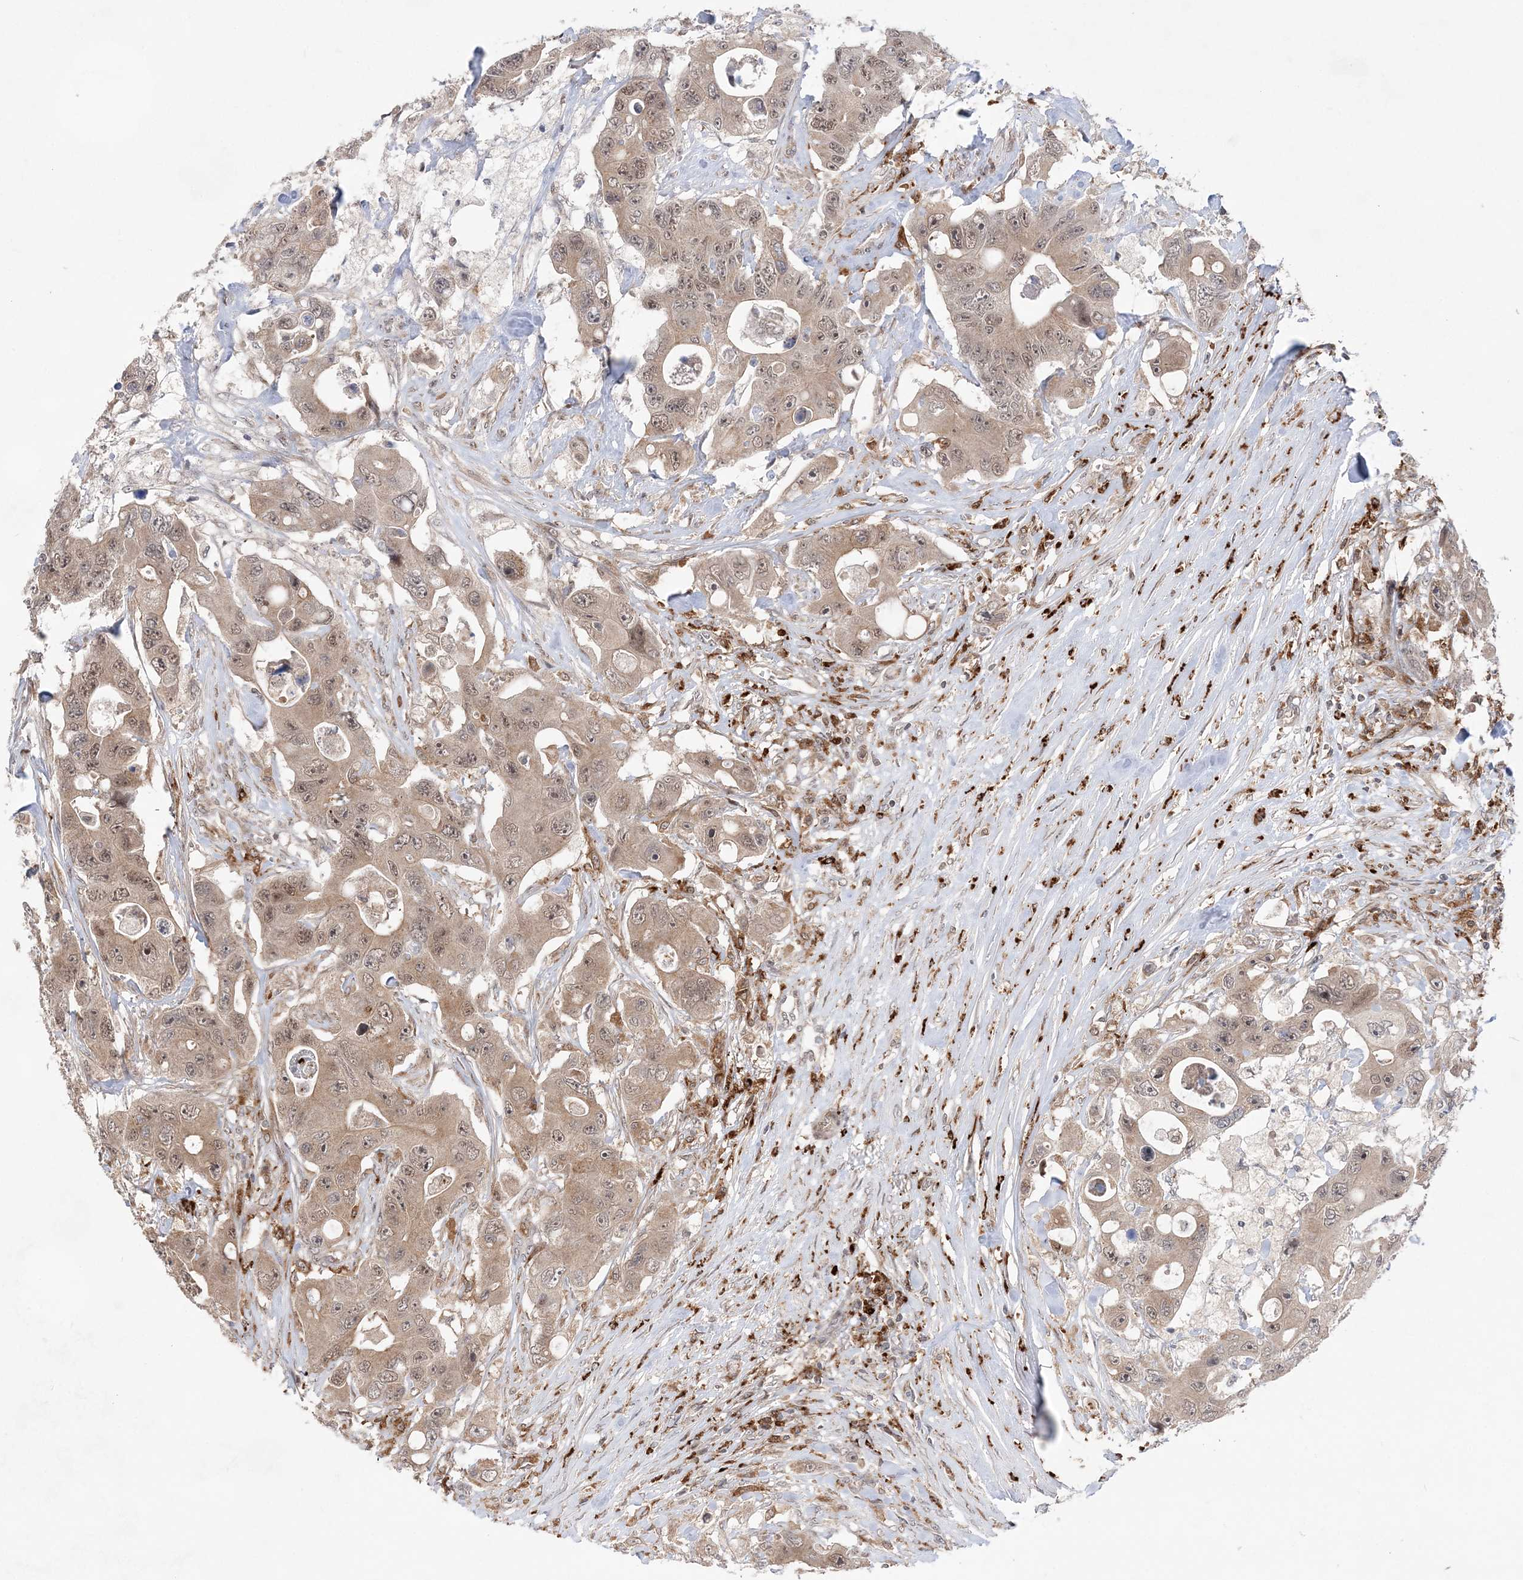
{"staining": {"intensity": "weak", "quantity": "25%-75%", "location": "cytoplasmic/membranous,nuclear"}, "tissue": "colorectal cancer", "cell_type": "Tumor cells", "image_type": "cancer", "snomed": [{"axis": "morphology", "description": "Adenocarcinoma, NOS"}, {"axis": "topography", "description": "Colon"}], "caption": "Immunohistochemistry image of neoplastic tissue: adenocarcinoma (colorectal) stained using IHC reveals low levels of weak protein expression localized specifically in the cytoplasmic/membranous and nuclear of tumor cells, appearing as a cytoplasmic/membranous and nuclear brown color.", "gene": "ANAPC15", "patient": {"sex": "female", "age": 46}}